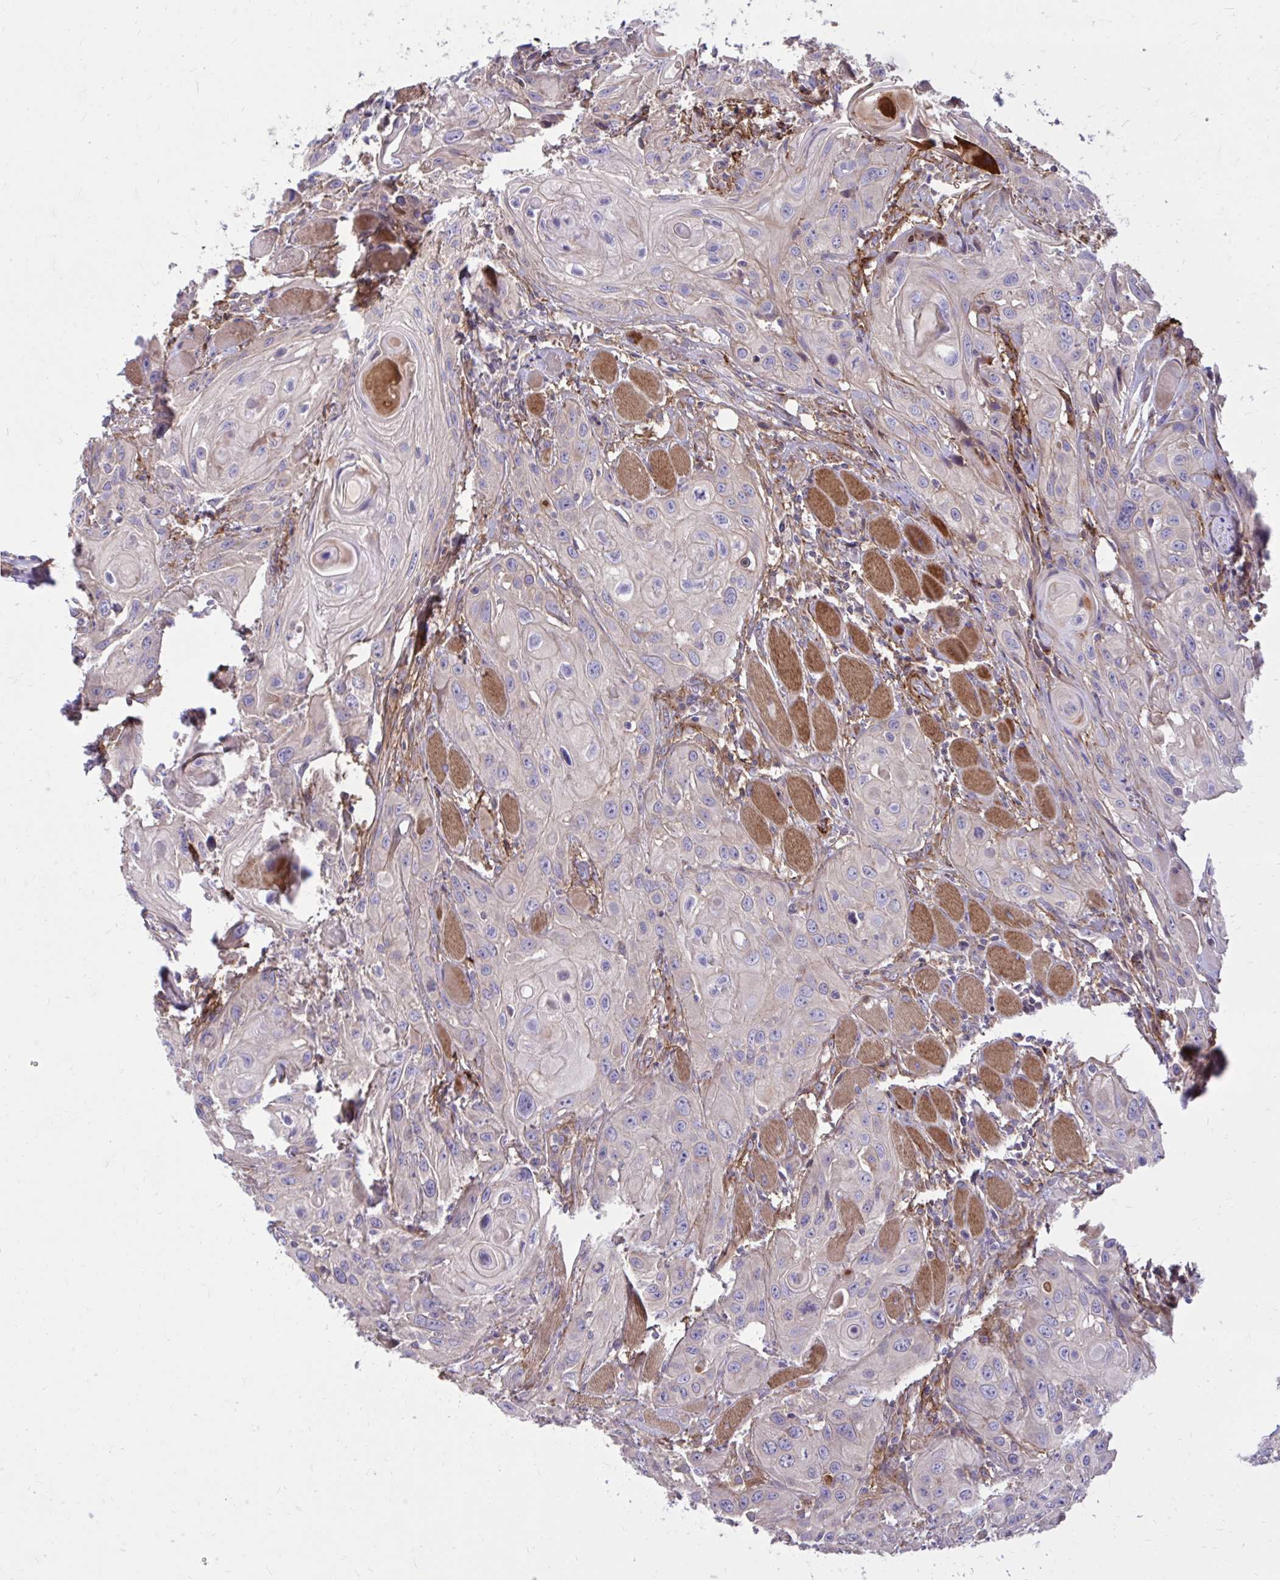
{"staining": {"intensity": "negative", "quantity": "none", "location": "none"}, "tissue": "head and neck cancer", "cell_type": "Tumor cells", "image_type": "cancer", "snomed": [{"axis": "morphology", "description": "Squamous cell carcinoma, NOS"}, {"axis": "topography", "description": "Oral tissue"}, {"axis": "topography", "description": "Head-Neck"}], "caption": "Histopathology image shows no significant protein staining in tumor cells of head and neck cancer.", "gene": "FAP", "patient": {"sex": "male", "age": 58}}